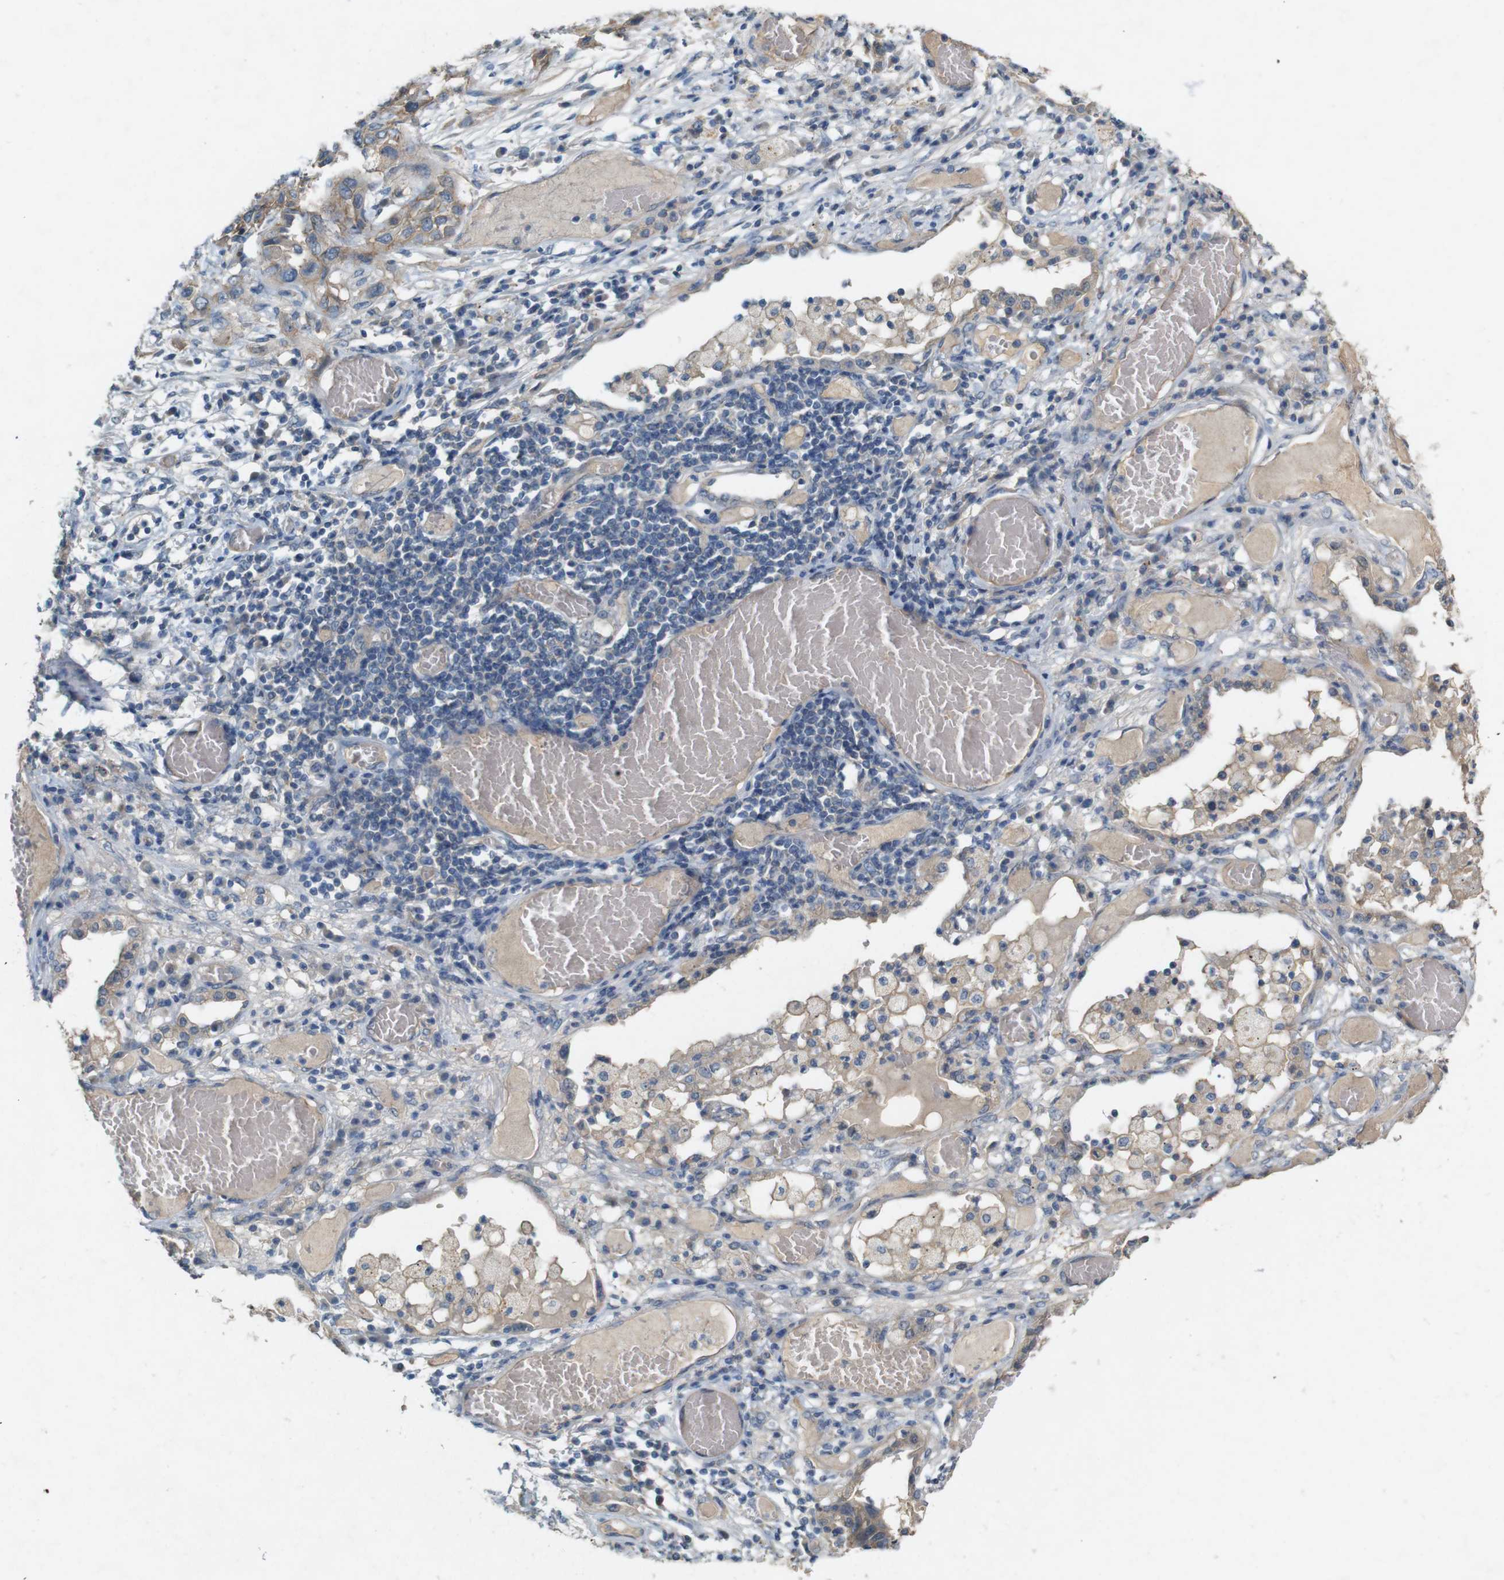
{"staining": {"intensity": "weak", "quantity": ">75%", "location": "cytoplasmic/membranous"}, "tissue": "lung cancer", "cell_type": "Tumor cells", "image_type": "cancer", "snomed": [{"axis": "morphology", "description": "Squamous cell carcinoma, NOS"}, {"axis": "topography", "description": "Lung"}], "caption": "DAB immunohistochemical staining of human lung cancer (squamous cell carcinoma) shows weak cytoplasmic/membranous protein staining in approximately >75% of tumor cells.", "gene": "PVR", "patient": {"sex": "male", "age": 71}}